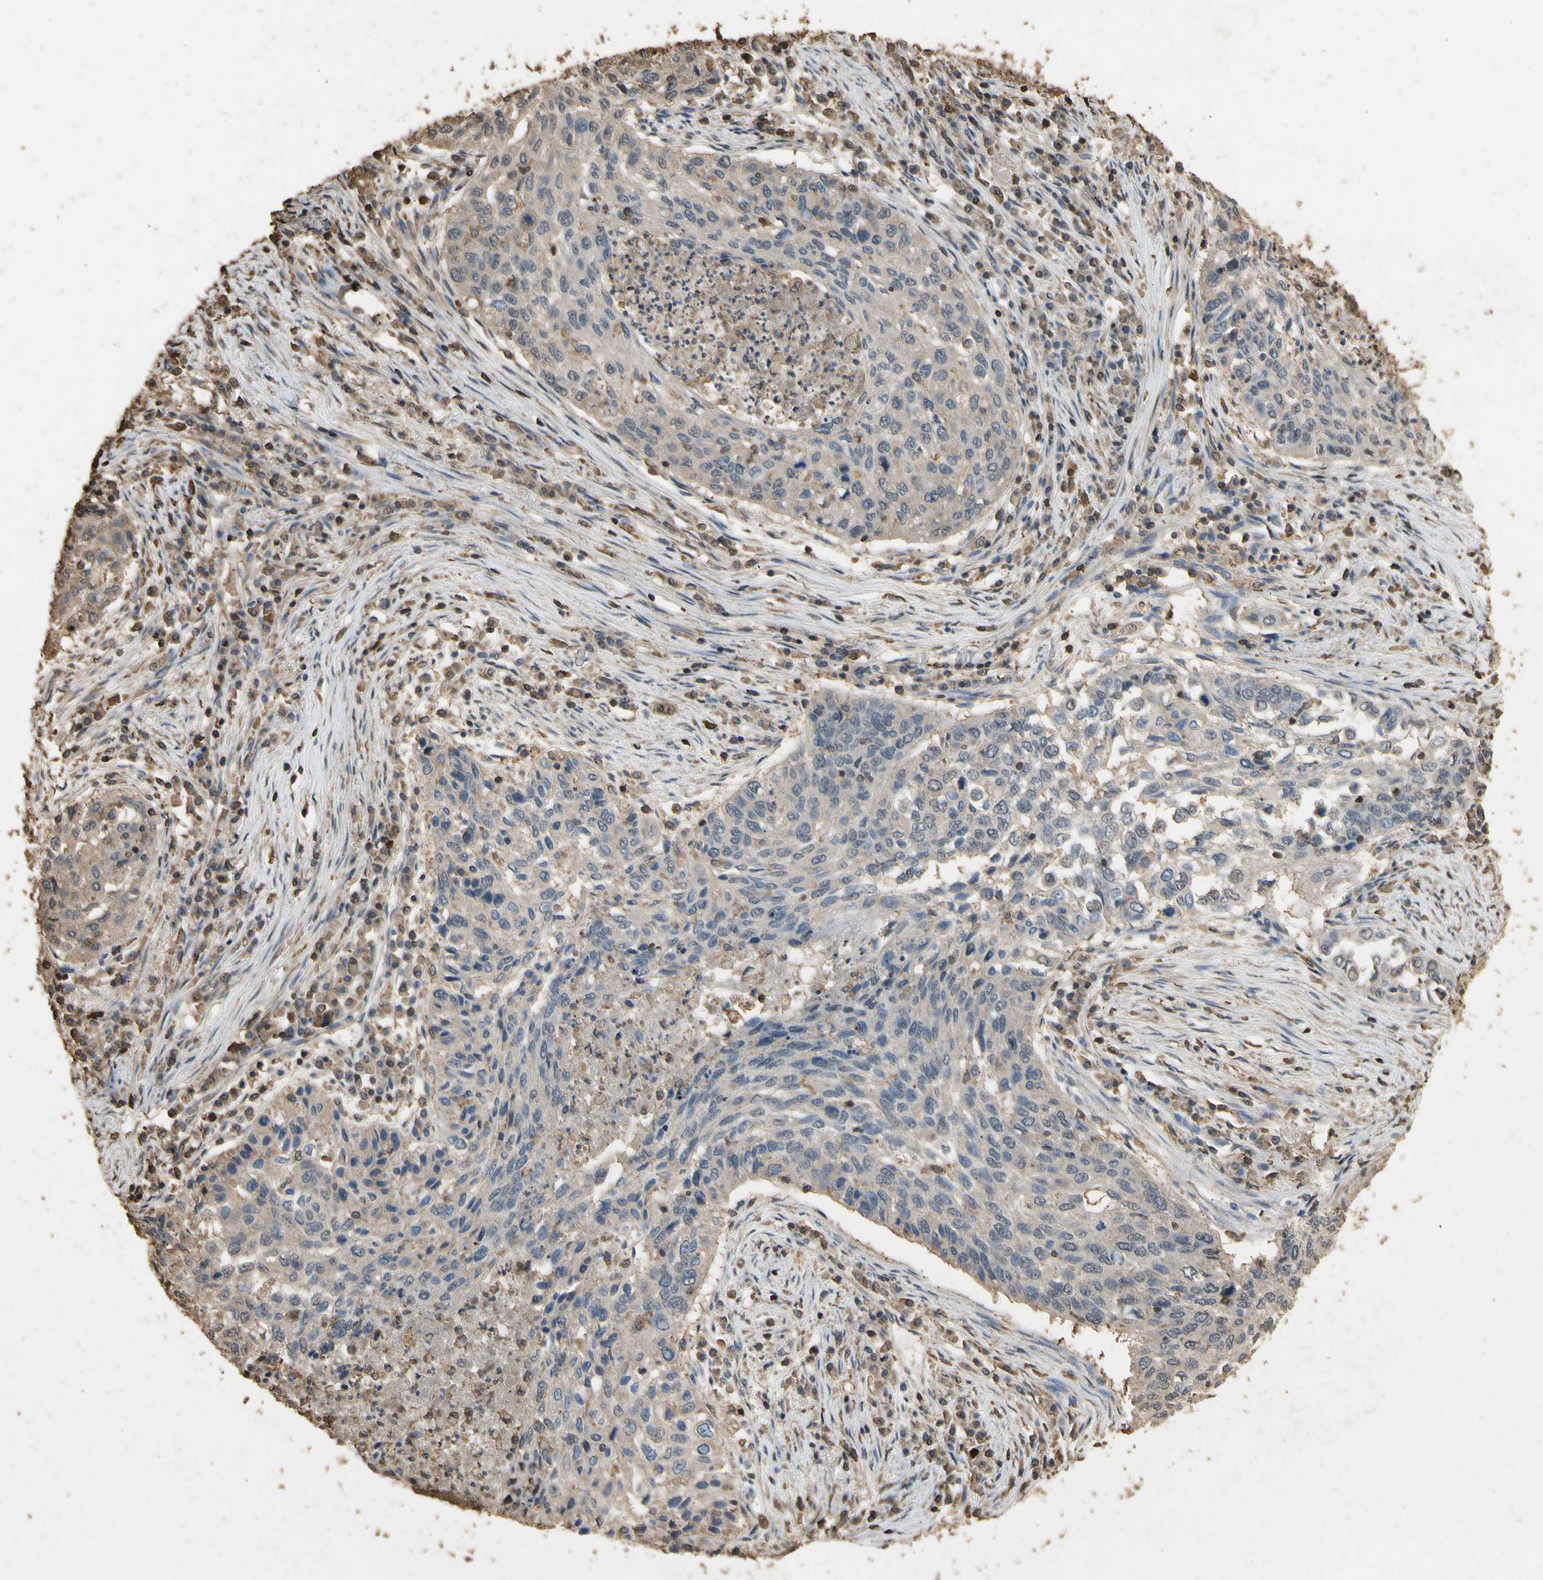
{"staining": {"intensity": "weak", "quantity": ">75%", "location": "cytoplasmic/membranous"}, "tissue": "lung cancer", "cell_type": "Tumor cells", "image_type": "cancer", "snomed": [{"axis": "morphology", "description": "Squamous cell carcinoma, NOS"}, {"axis": "topography", "description": "Lung"}], "caption": "This micrograph shows immunohistochemistry (IHC) staining of lung cancer (squamous cell carcinoma), with low weak cytoplasmic/membranous staining in about >75% of tumor cells.", "gene": "TNFSF13B", "patient": {"sex": "female", "age": 63}}